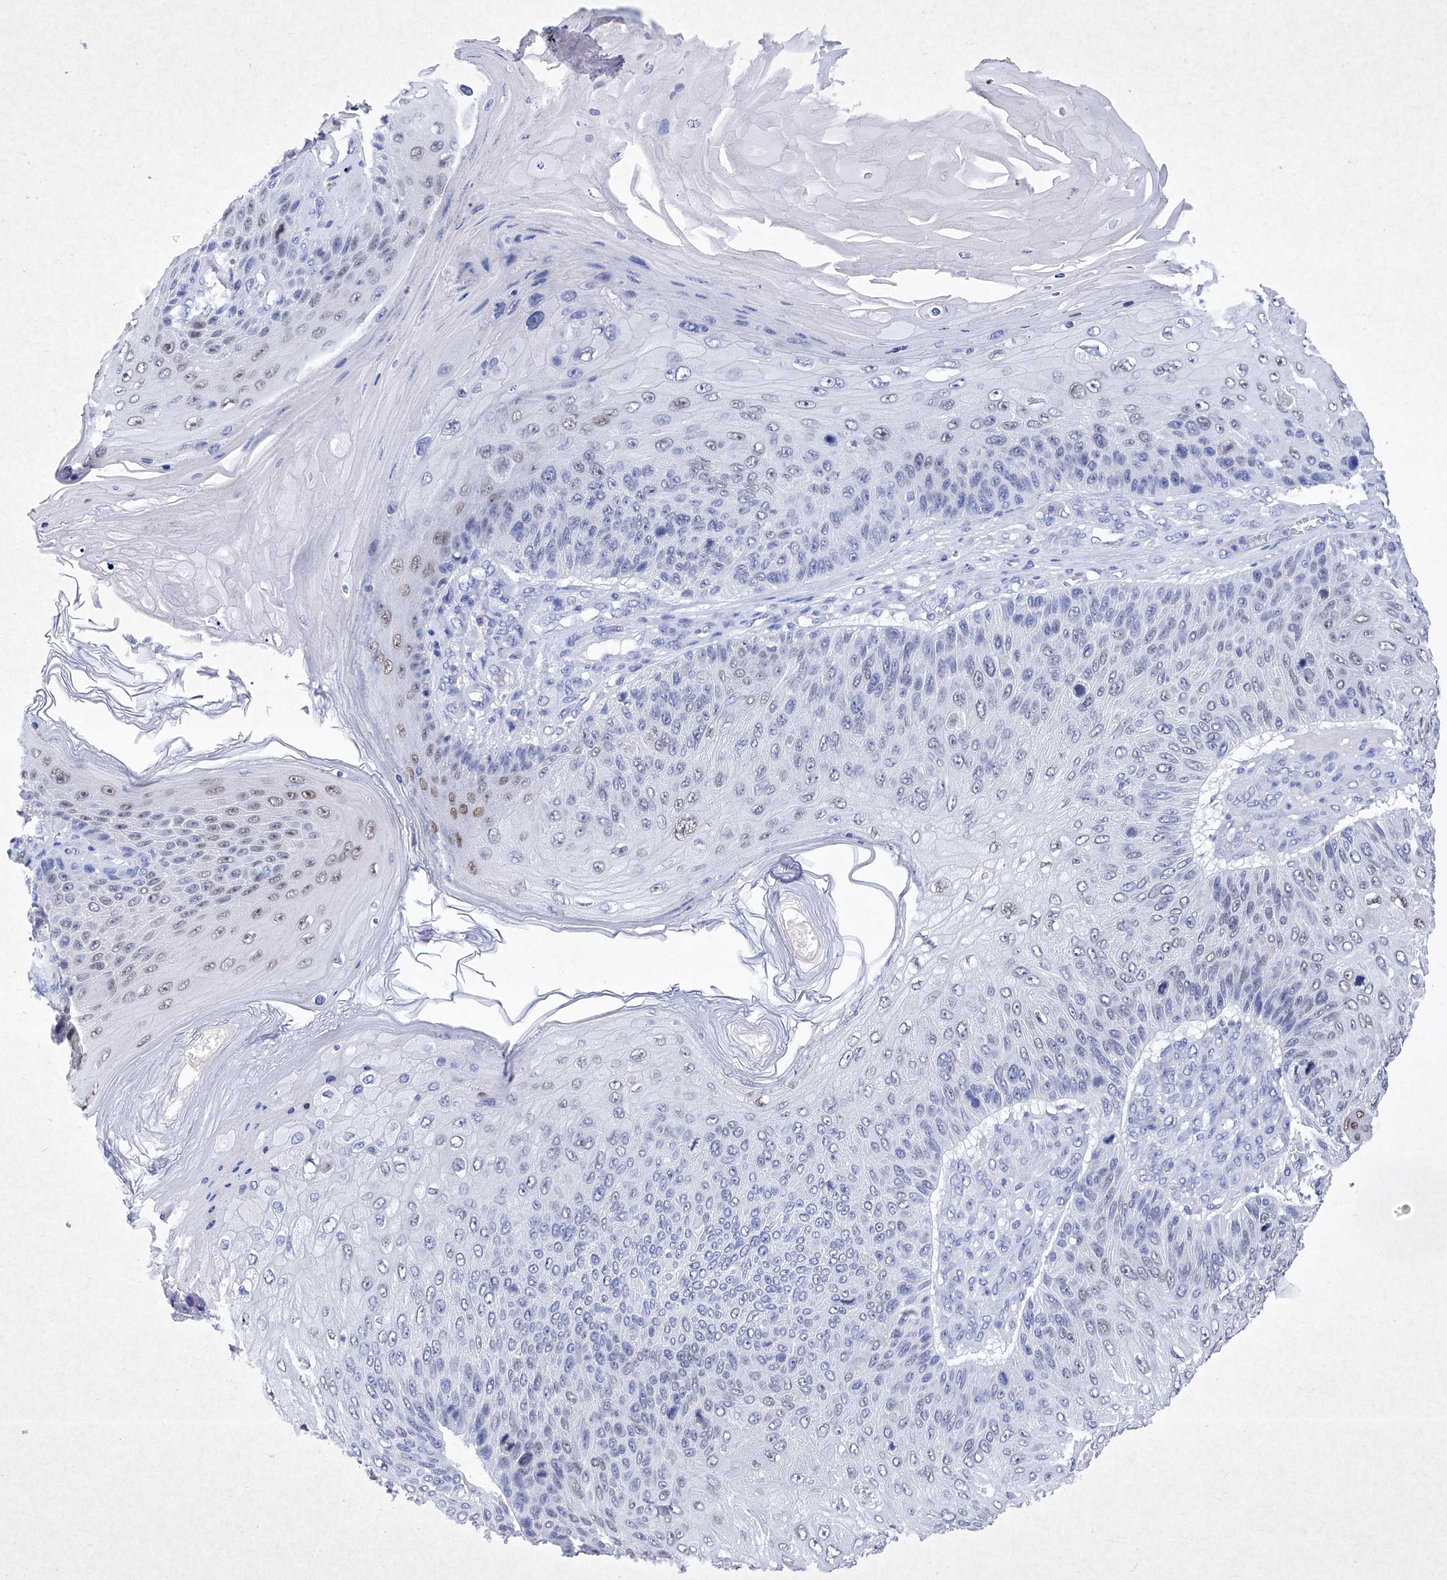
{"staining": {"intensity": "moderate", "quantity": "<25%", "location": "nuclear"}, "tissue": "skin cancer", "cell_type": "Tumor cells", "image_type": "cancer", "snomed": [{"axis": "morphology", "description": "Squamous cell carcinoma, NOS"}, {"axis": "topography", "description": "Skin"}], "caption": "Skin cancer (squamous cell carcinoma) tissue displays moderate nuclear expression in approximately <25% of tumor cells (brown staining indicates protein expression, while blue staining denotes nuclei).", "gene": "BARX2", "patient": {"sex": "female", "age": 88}}